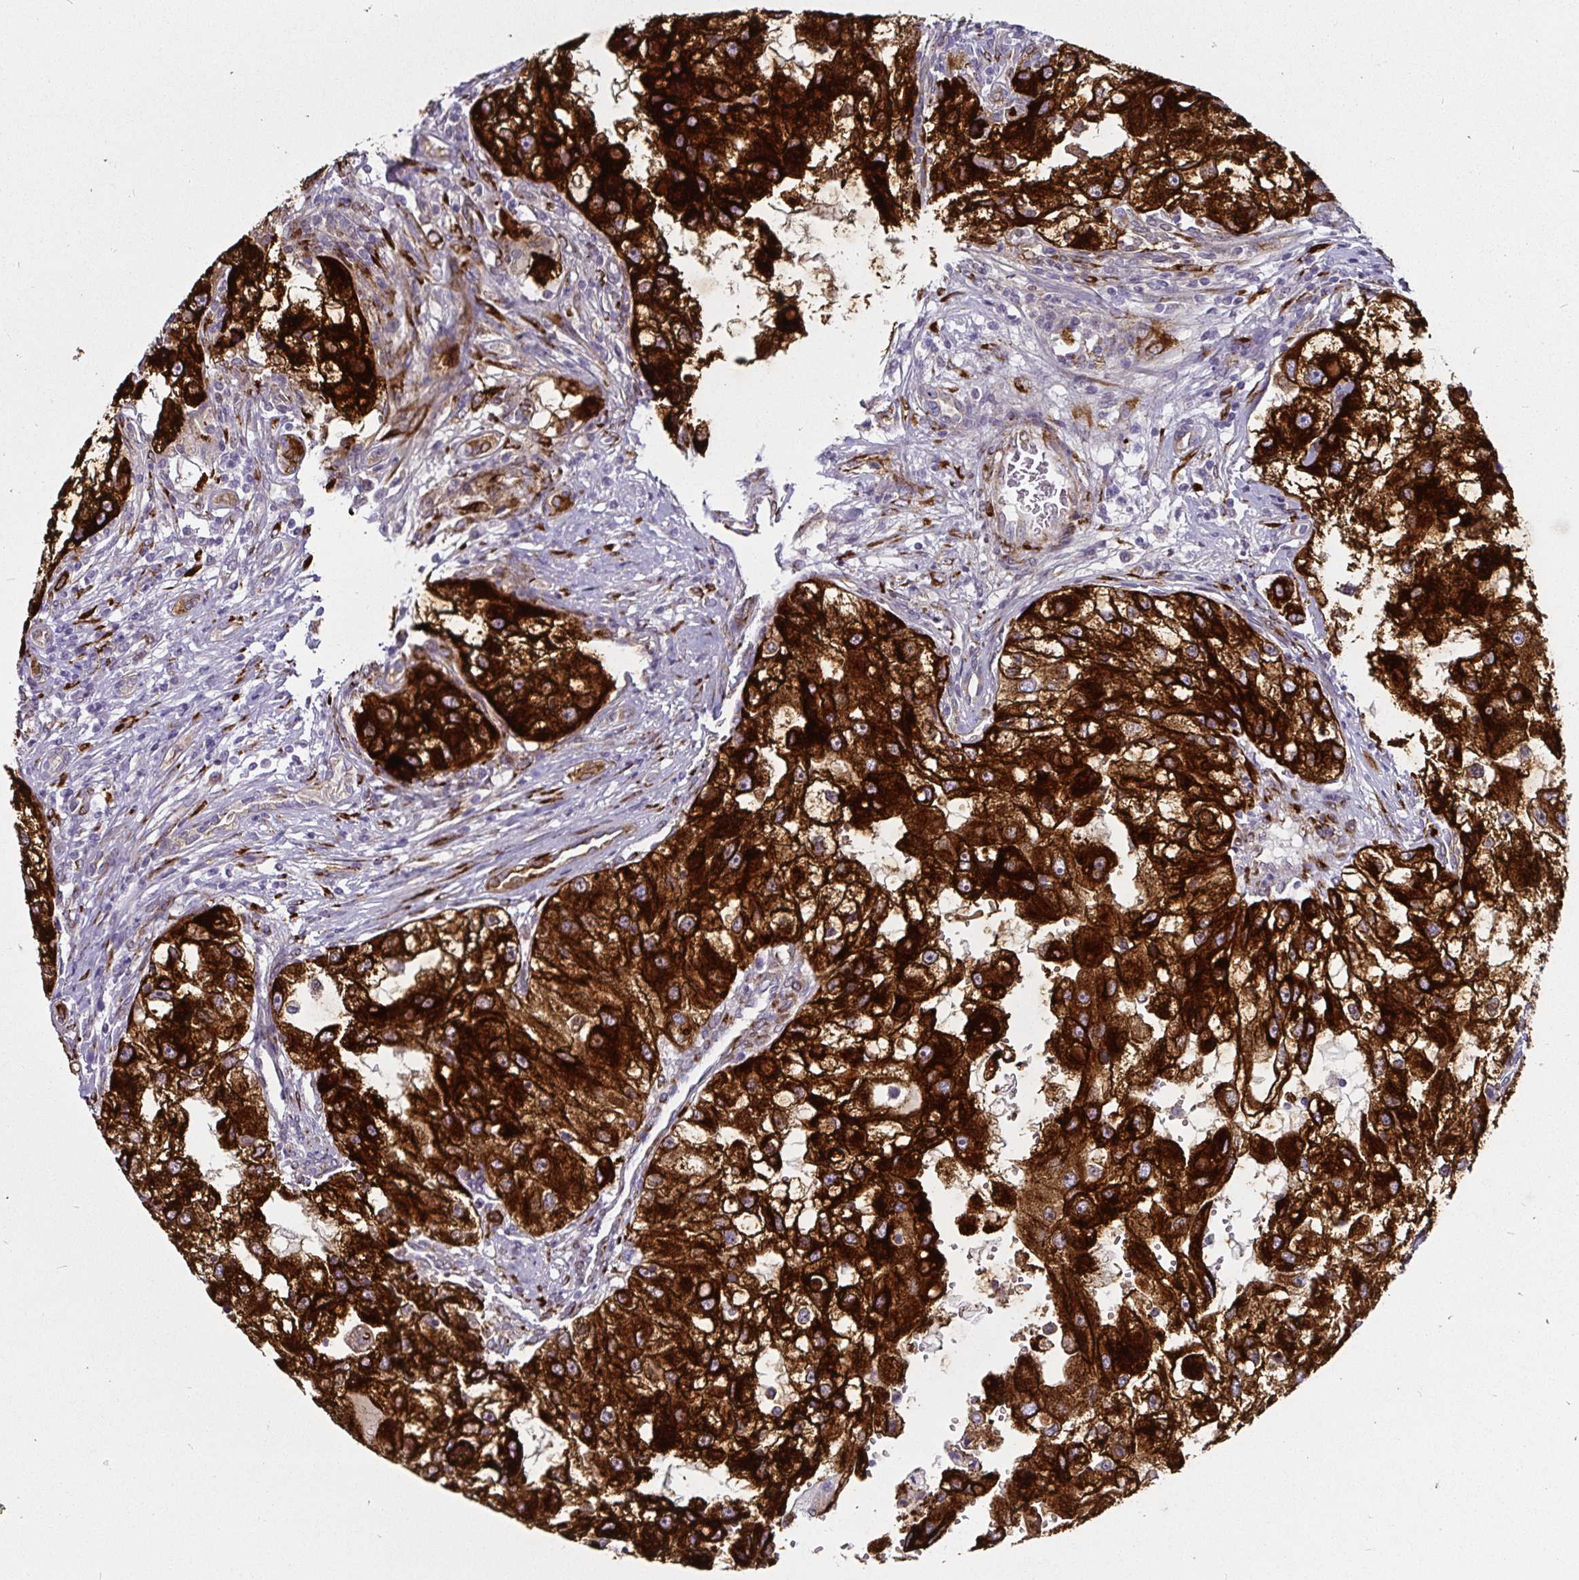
{"staining": {"intensity": "strong", "quantity": ">75%", "location": "cytoplasmic/membranous"}, "tissue": "renal cancer", "cell_type": "Tumor cells", "image_type": "cancer", "snomed": [{"axis": "morphology", "description": "Adenocarcinoma, NOS"}, {"axis": "topography", "description": "Kidney"}], "caption": "Protein expression by IHC displays strong cytoplasmic/membranous positivity in about >75% of tumor cells in adenocarcinoma (renal).", "gene": "P4HA2", "patient": {"sex": "male", "age": 63}}